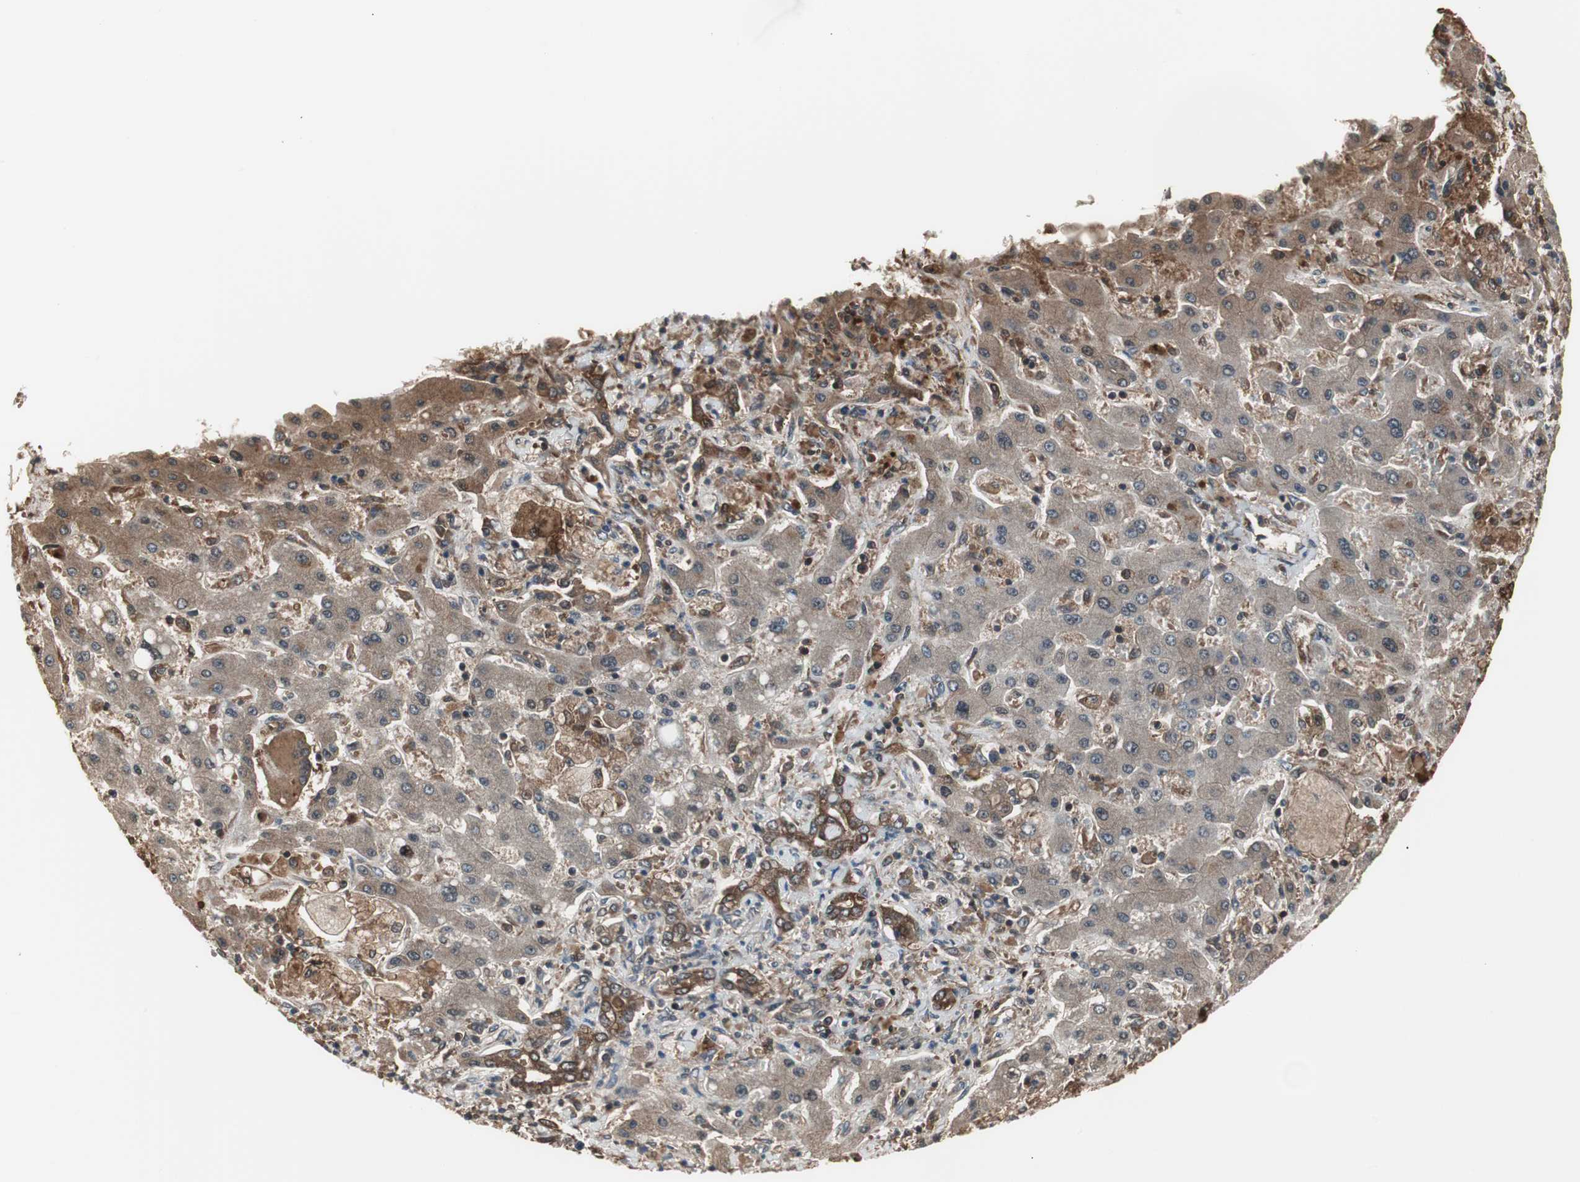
{"staining": {"intensity": "moderate", "quantity": "25%-75%", "location": "cytoplasmic/membranous"}, "tissue": "liver cancer", "cell_type": "Tumor cells", "image_type": "cancer", "snomed": [{"axis": "morphology", "description": "Cholangiocarcinoma"}, {"axis": "topography", "description": "Liver"}], "caption": "Approximately 25%-75% of tumor cells in liver cancer reveal moderate cytoplasmic/membranous protein staining as visualized by brown immunohistochemical staining.", "gene": "CAPNS1", "patient": {"sex": "male", "age": 50}}